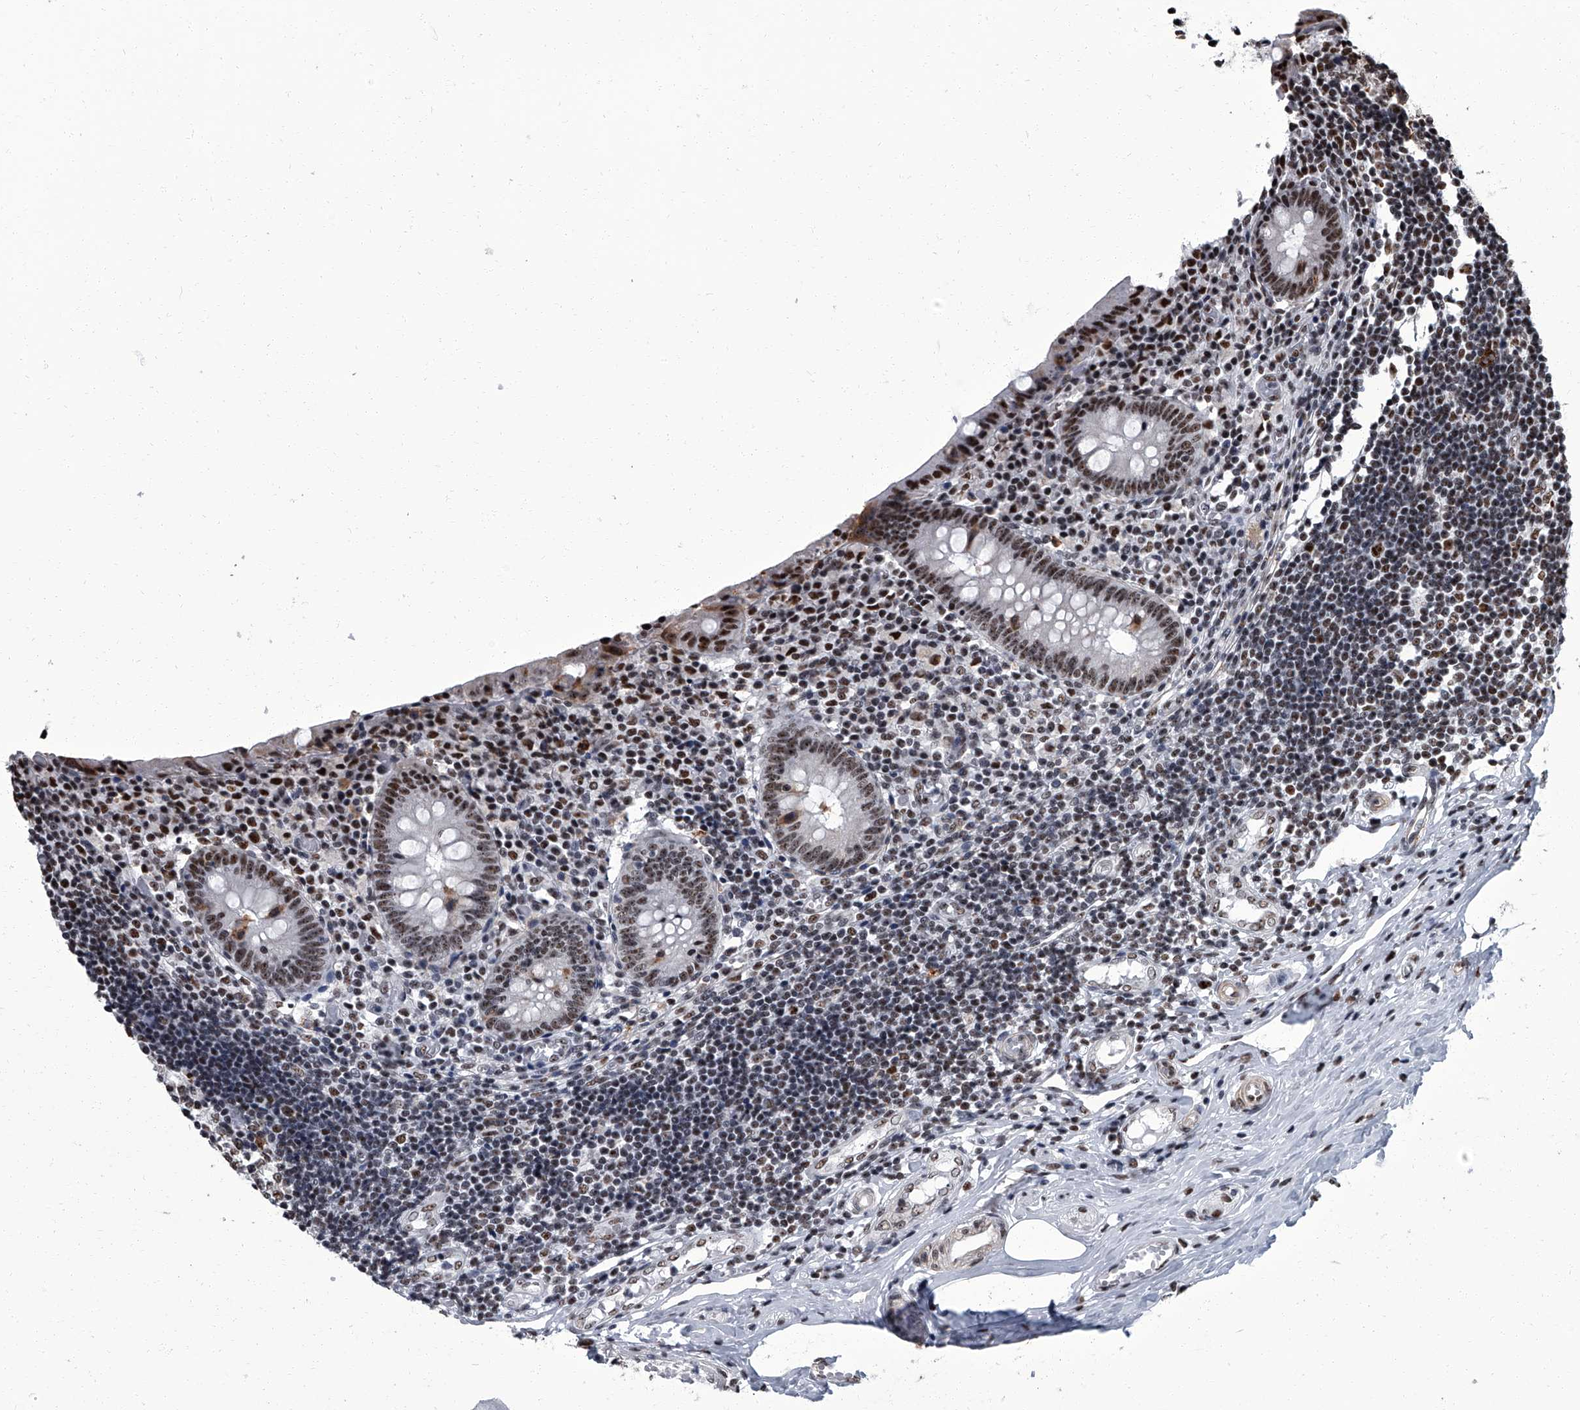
{"staining": {"intensity": "moderate", "quantity": ">75%", "location": "nuclear"}, "tissue": "appendix", "cell_type": "Glandular cells", "image_type": "normal", "snomed": [{"axis": "morphology", "description": "Normal tissue, NOS"}, {"axis": "topography", "description": "Appendix"}], "caption": "Brown immunohistochemical staining in normal appendix reveals moderate nuclear expression in about >75% of glandular cells. Ihc stains the protein of interest in brown and the nuclei are stained blue.", "gene": "ZNF518B", "patient": {"sex": "female", "age": 17}}